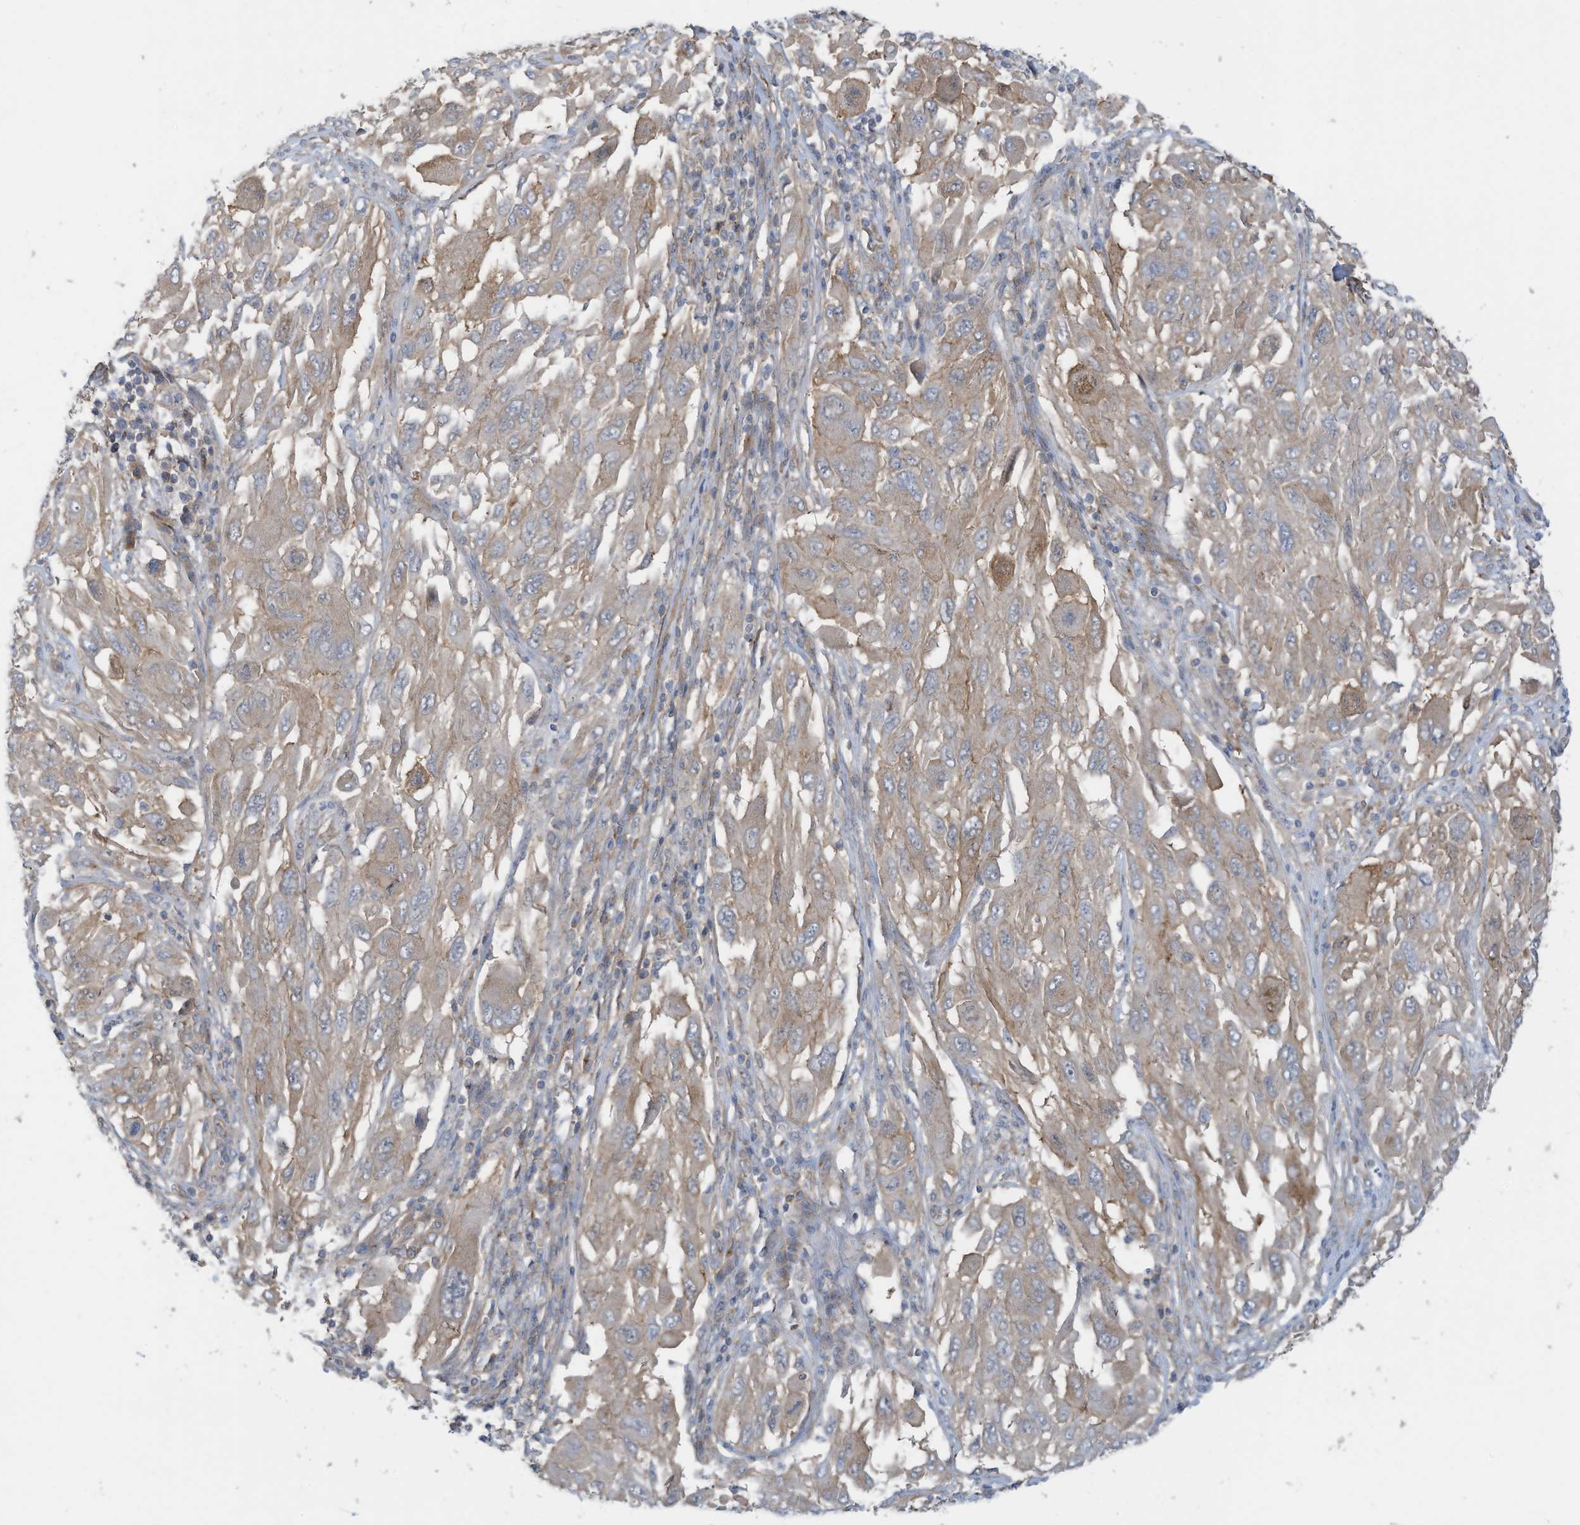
{"staining": {"intensity": "weak", "quantity": ">75%", "location": "cytoplasmic/membranous"}, "tissue": "melanoma", "cell_type": "Tumor cells", "image_type": "cancer", "snomed": [{"axis": "morphology", "description": "Malignant melanoma, NOS"}, {"axis": "topography", "description": "Skin"}], "caption": "There is low levels of weak cytoplasmic/membranous staining in tumor cells of malignant melanoma, as demonstrated by immunohistochemical staining (brown color).", "gene": "REPS1", "patient": {"sex": "female", "age": 91}}